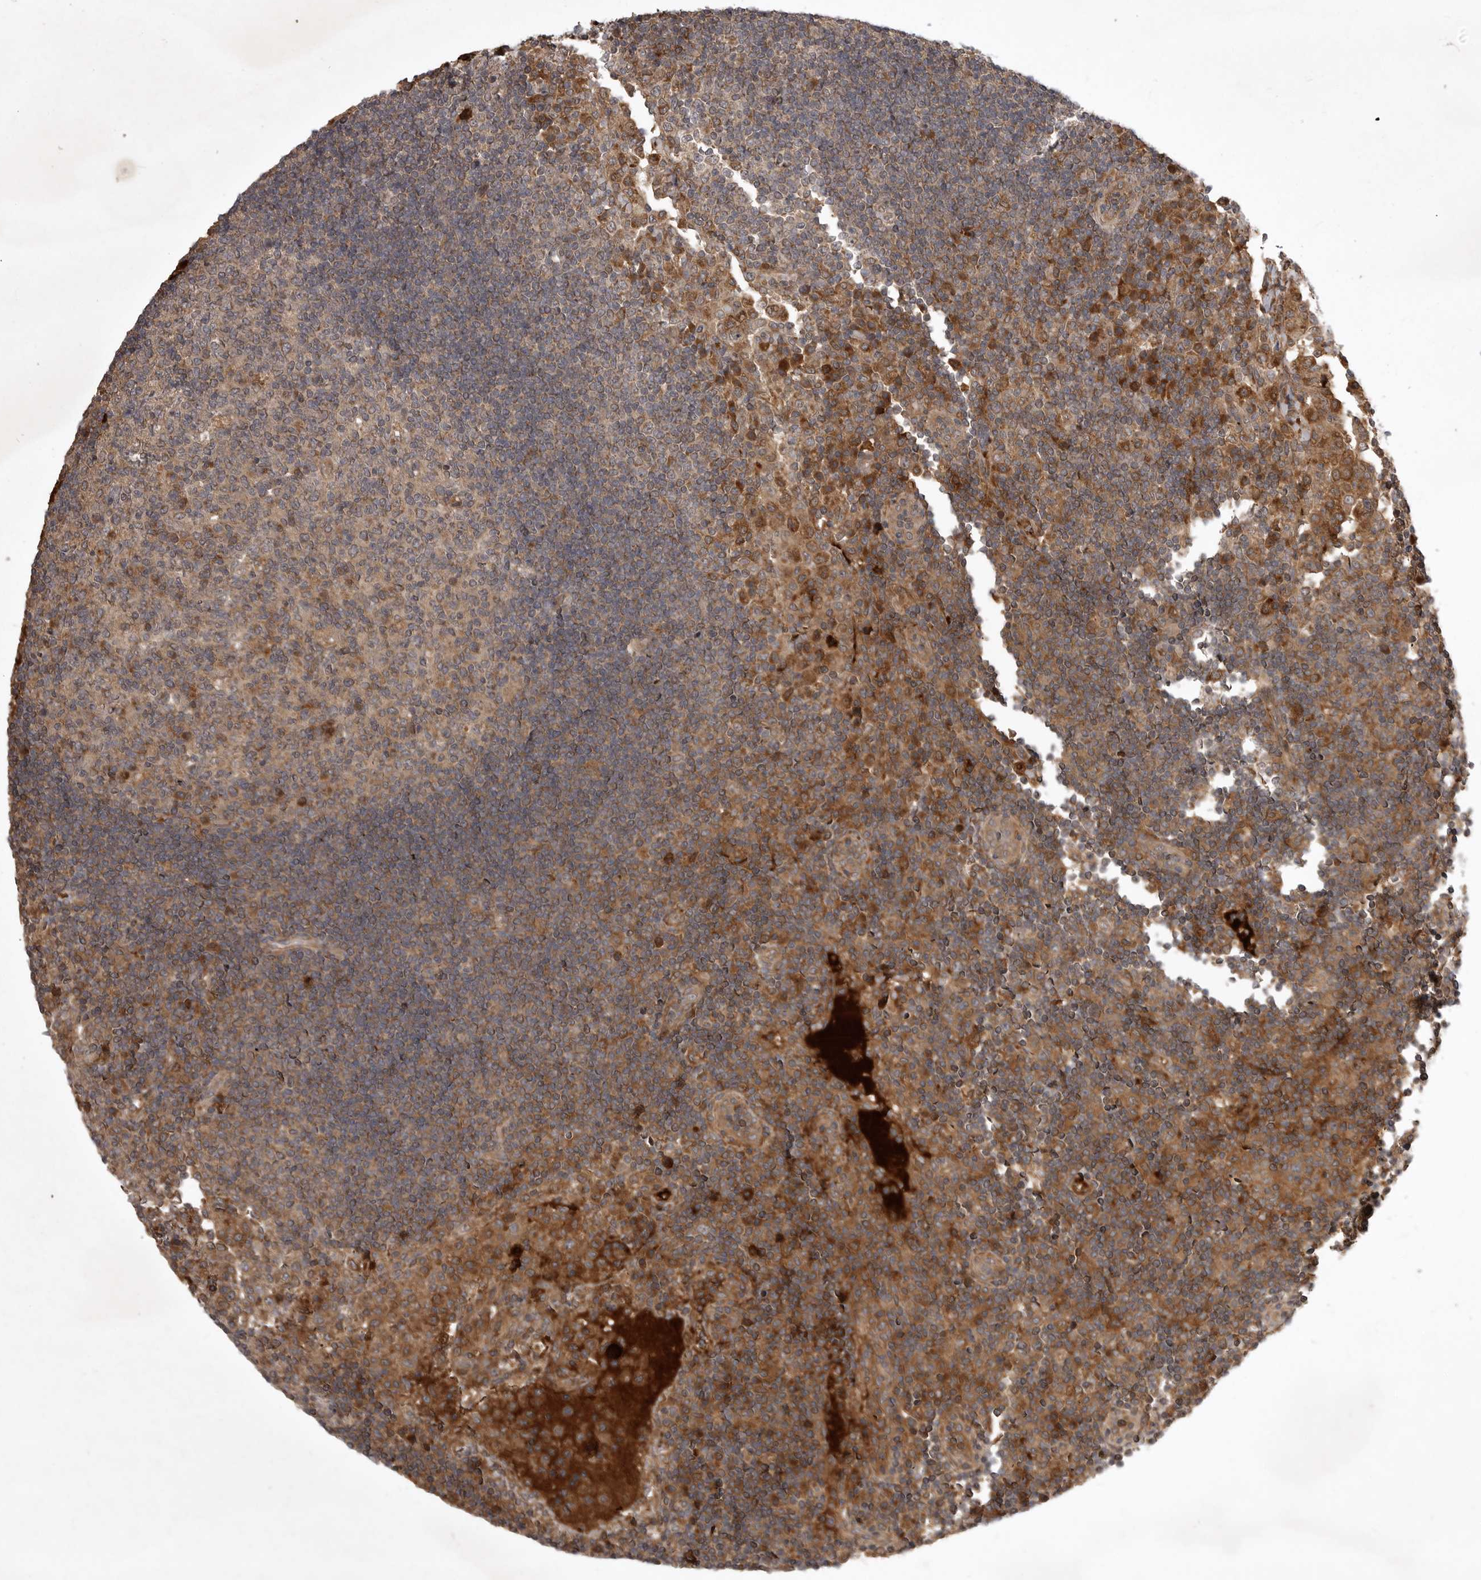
{"staining": {"intensity": "moderate", "quantity": "25%-75%", "location": "cytoplasmic/membranous"}, "tissue": "lymph node", "cell_type": "Germinal center cells", "image_type": "normal", "snomed": [{"axis": "morphology", "description": "Normal tissue, NOS"}, {"axis": "topography", "description": "Lymph node"}], "caption": "An image showing moderate cytoplasmic/membranous positivity in approximately 25%-75% of germinal center cells in normal lymph node, as visualized by brown immunohistochemical staining.", "gene": "GPR31", "patient": {"sex": "female", "age": 53}}